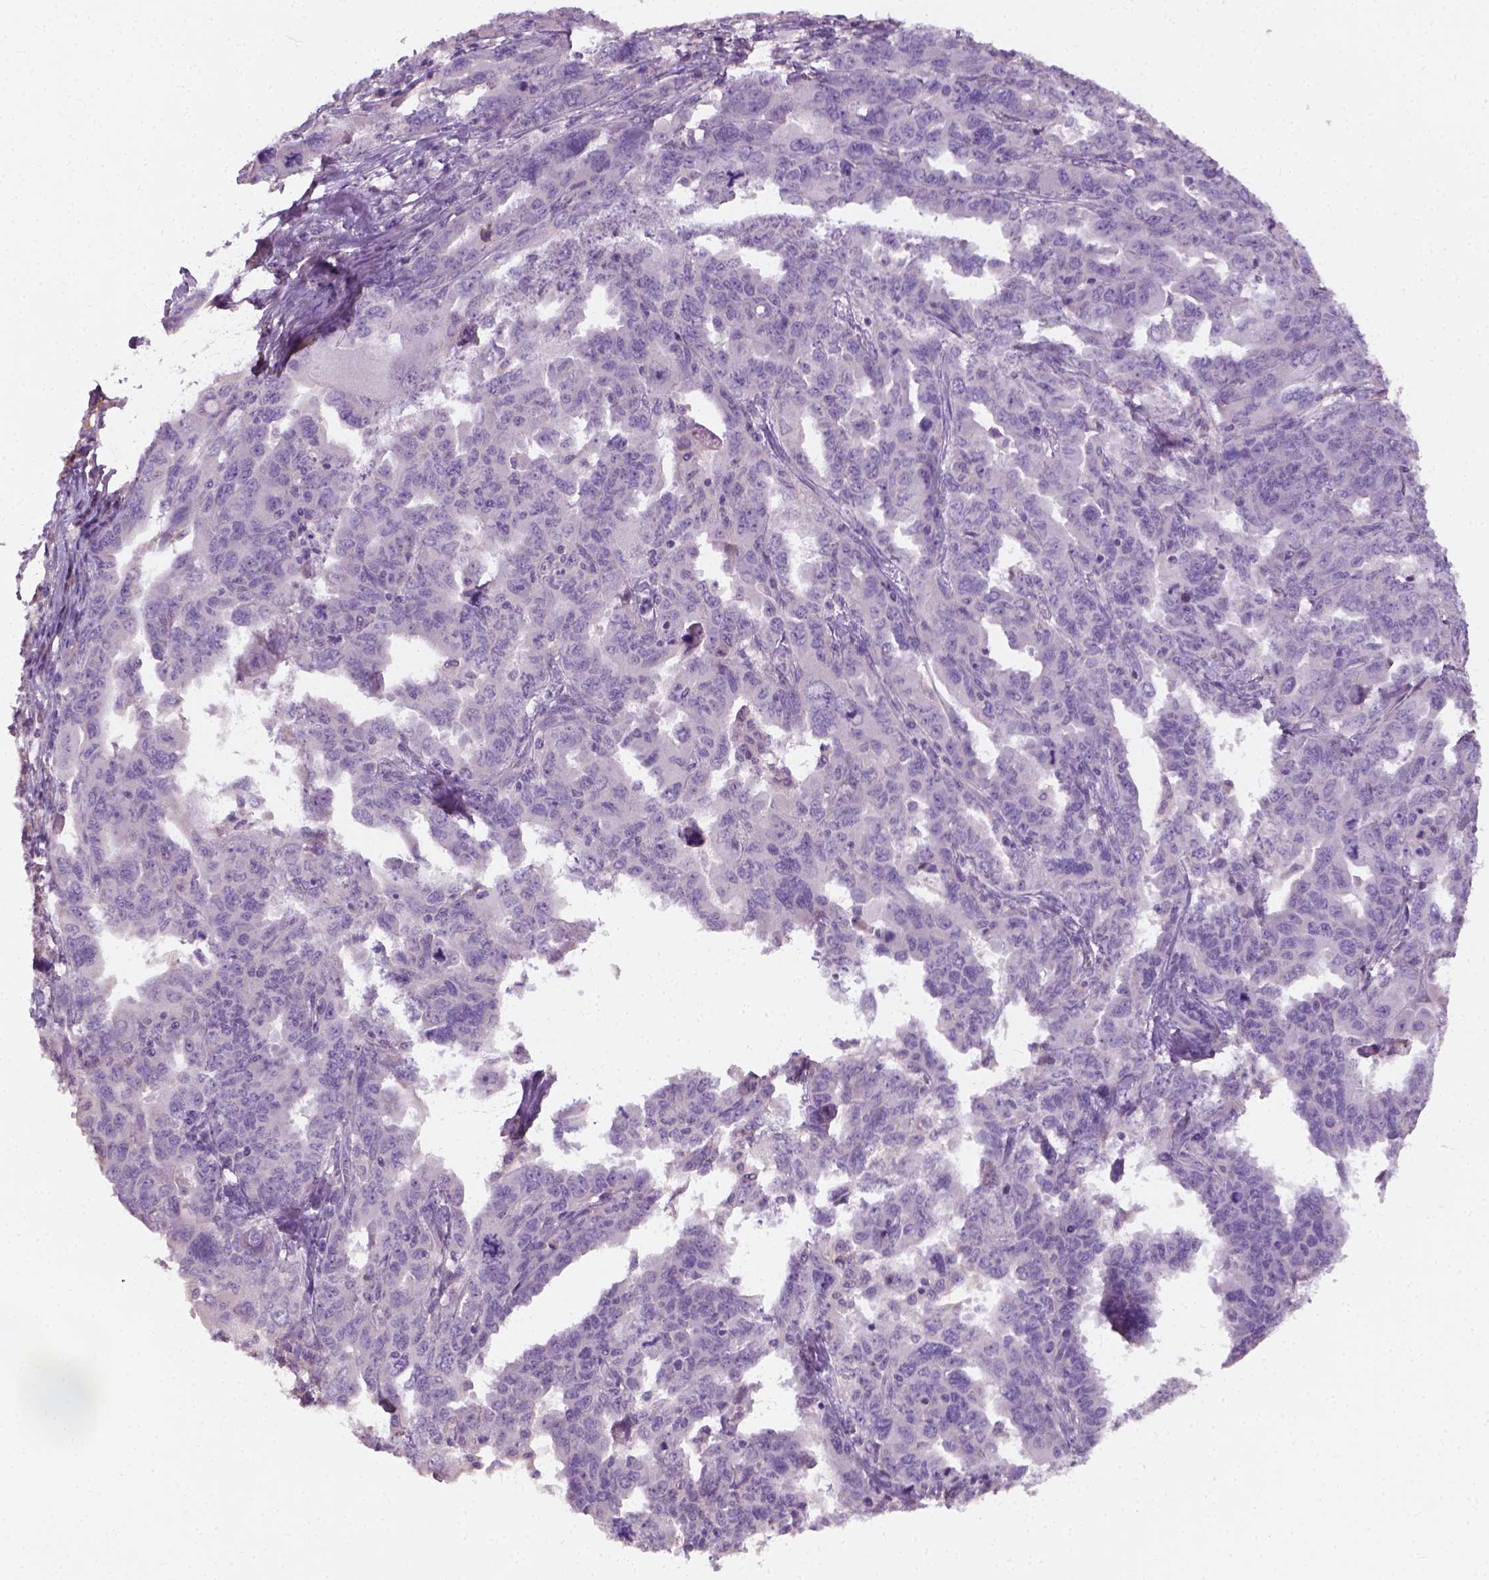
{"staining": {"intensity": "negative", "quantity": "none", "location": "none"}, "tissue": "ovarian cancer", "cell_type": "Tumor cells", "image_type": "cancer", "snomed": [{"axis": "morphology", "description": "Adenocarcinoma, NOS"}, {"axis": "morphology", "description": "Carcinoma, endometroid"}, {"axis": "topography", "description": "Ovary"}], "caption": "This is an immunohistochemistry (IHC) image of human adenocarcinoma (ovarian). There is no expression in tumor cells.", "gene": "DHCR24", "patient": {"sex": "female", "age": 72}}